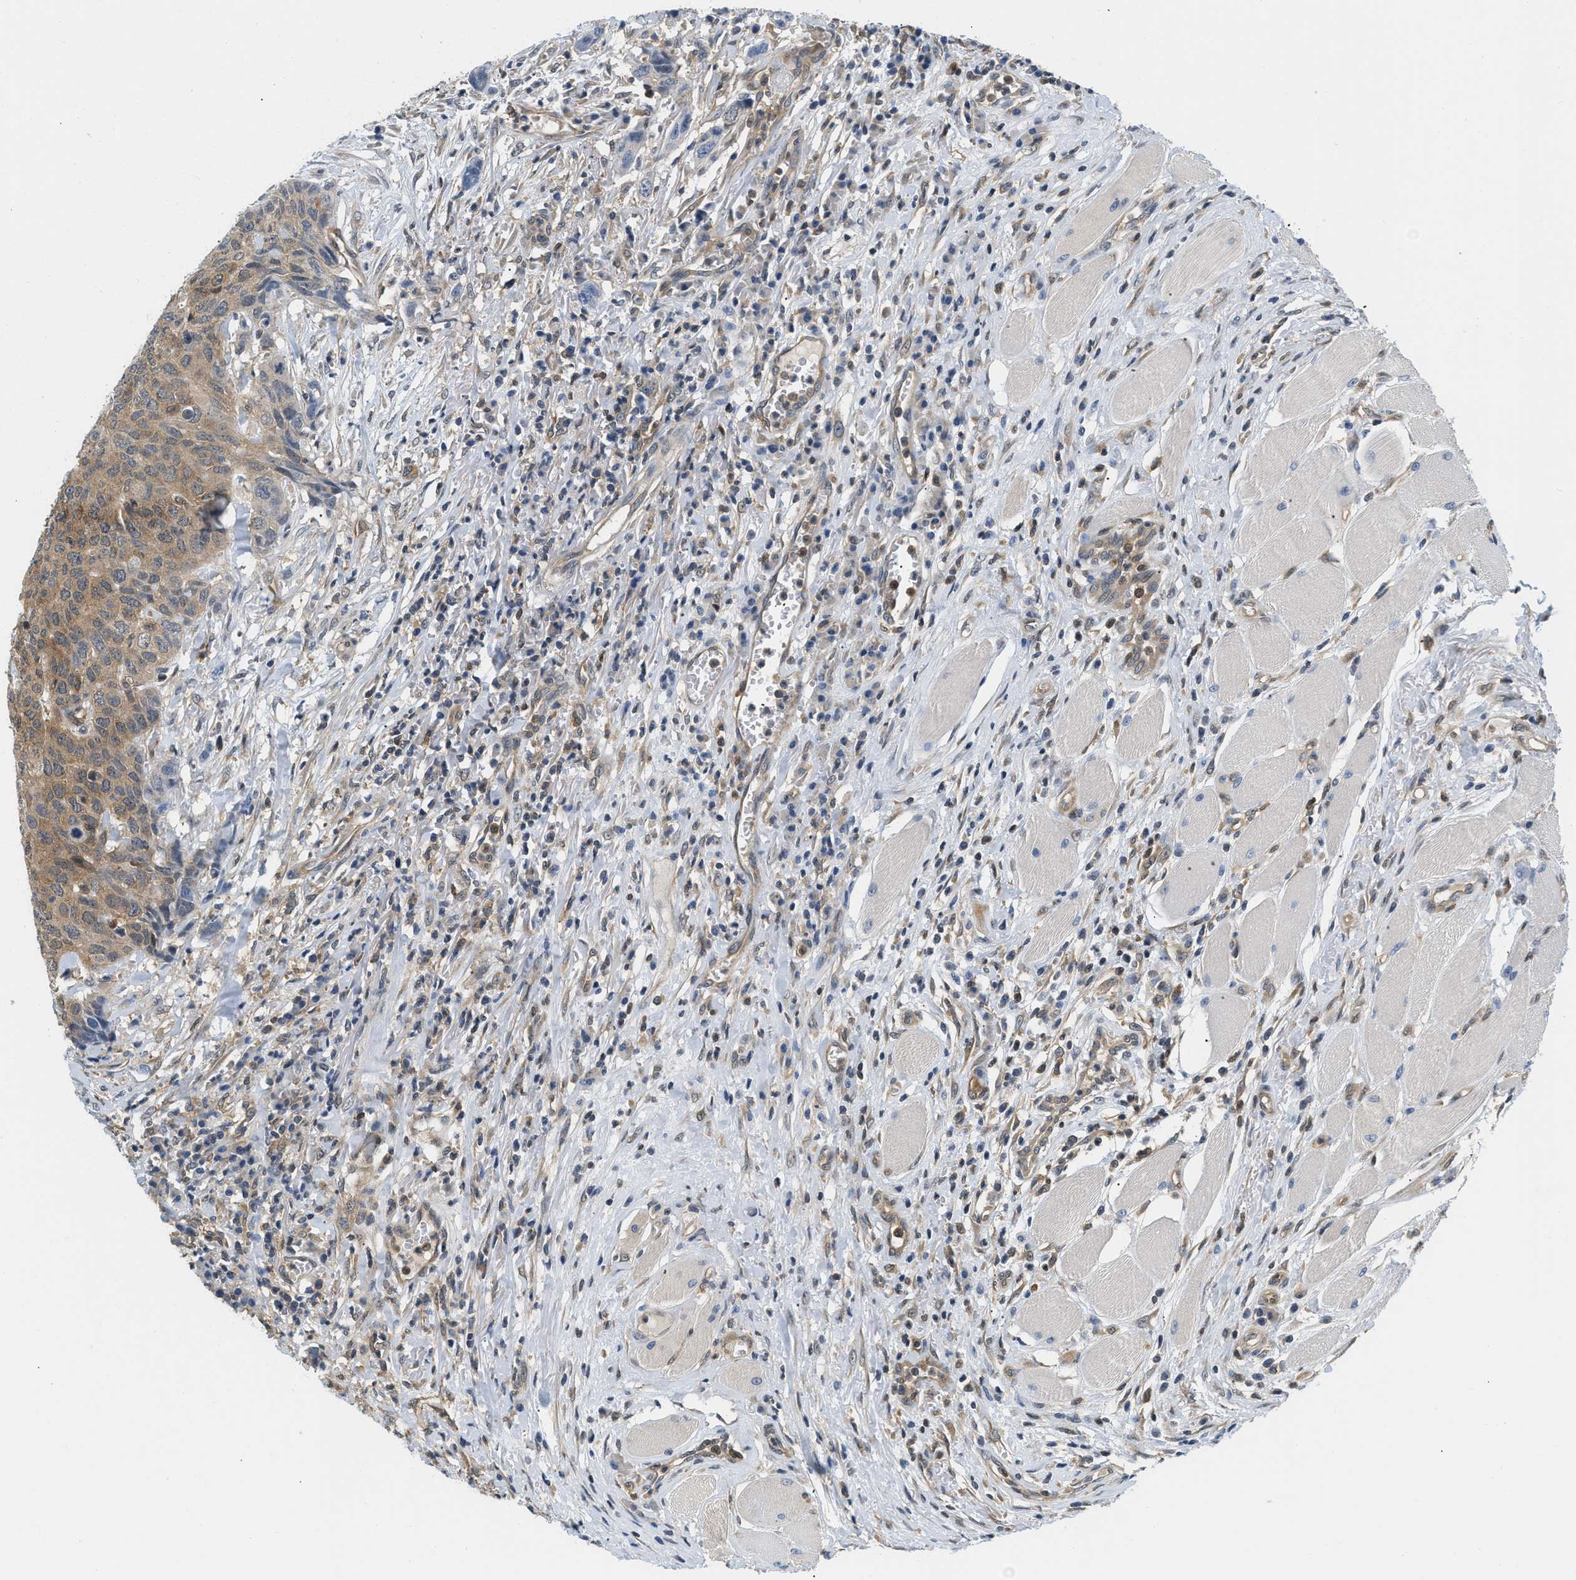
{"staining": {"intensity": "moderate", "quantity": ">75%", "location": "cytoplasmic/membranous"}, "tissue": "head and neck cancer", "cell_type": "Tumor cells", "image_type": "cancer", "snomed": [{"axis": "morphology", "description": "Squamous cell carcinoma, NOS"}, {"axis": "topography", "description": "Head-Neck"}], "caption": "Tumor cells display medium levels of moderate cytoplasmic/membranous staining in about >75% of cells in human head and neck cancer. (Brightfield microscopy of DAB IHC at high magnification).", "gene": "EIF4EBP2", "patient": {"sex": "male", "age": 66}}